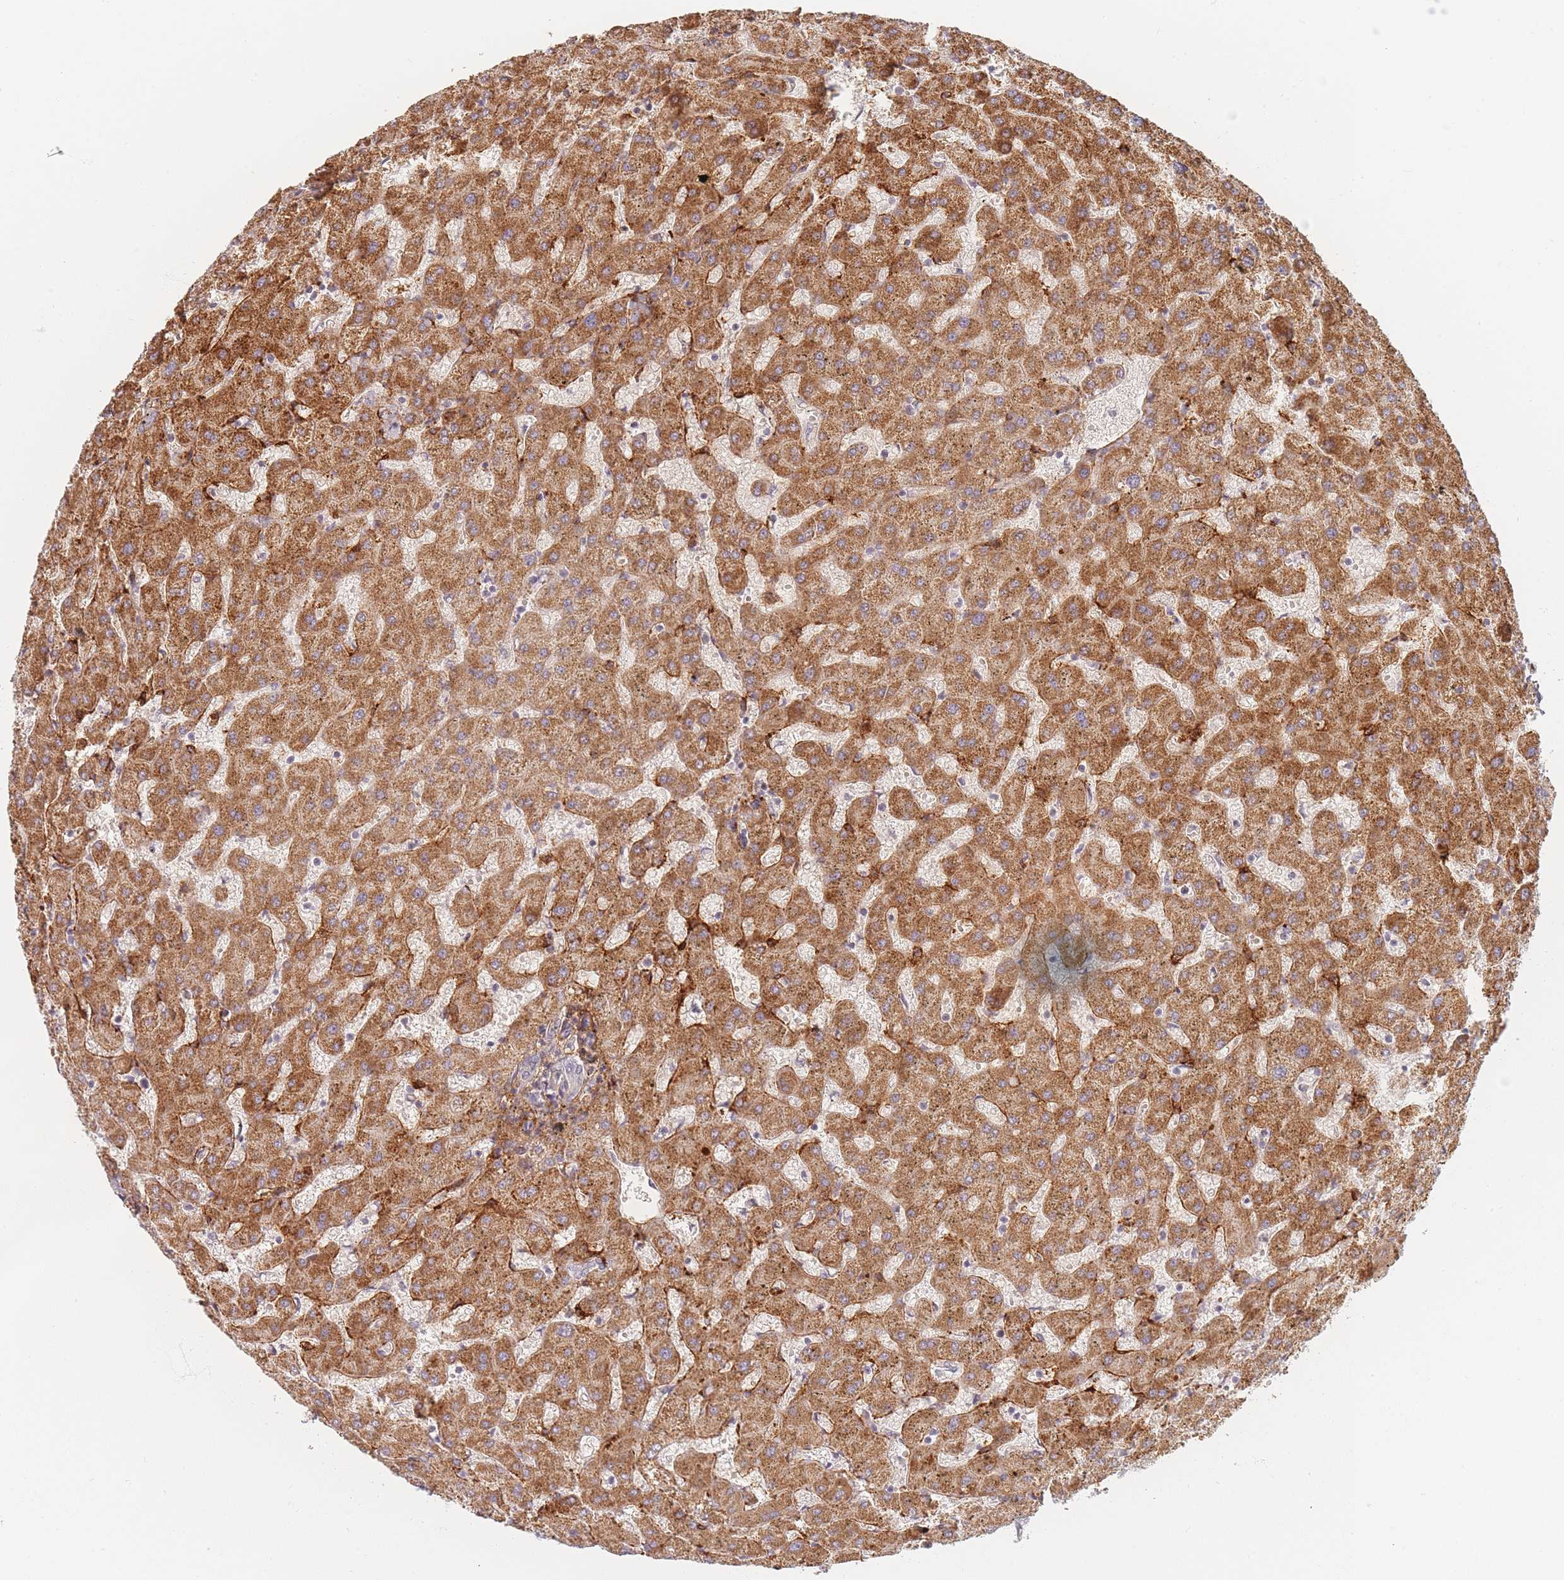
{"staining": {"intensity": "negative", "quantity": "none", "location": "none"}, "tissue": "liver", "cell_type": "Cholangiocytes", "image_type": "normal", "snomed": [{"axis": "morphology", "description": "Normal tissue, NOS"}, {"axis": "topography", "description": "Liver"}], "caption": "This is a histopathology image of IHC staining of benign liver, which shows no positivity in cholangiocytes.", "gene": "ZKSCAN7", "patient": {"sex": "female", "age": 63}}